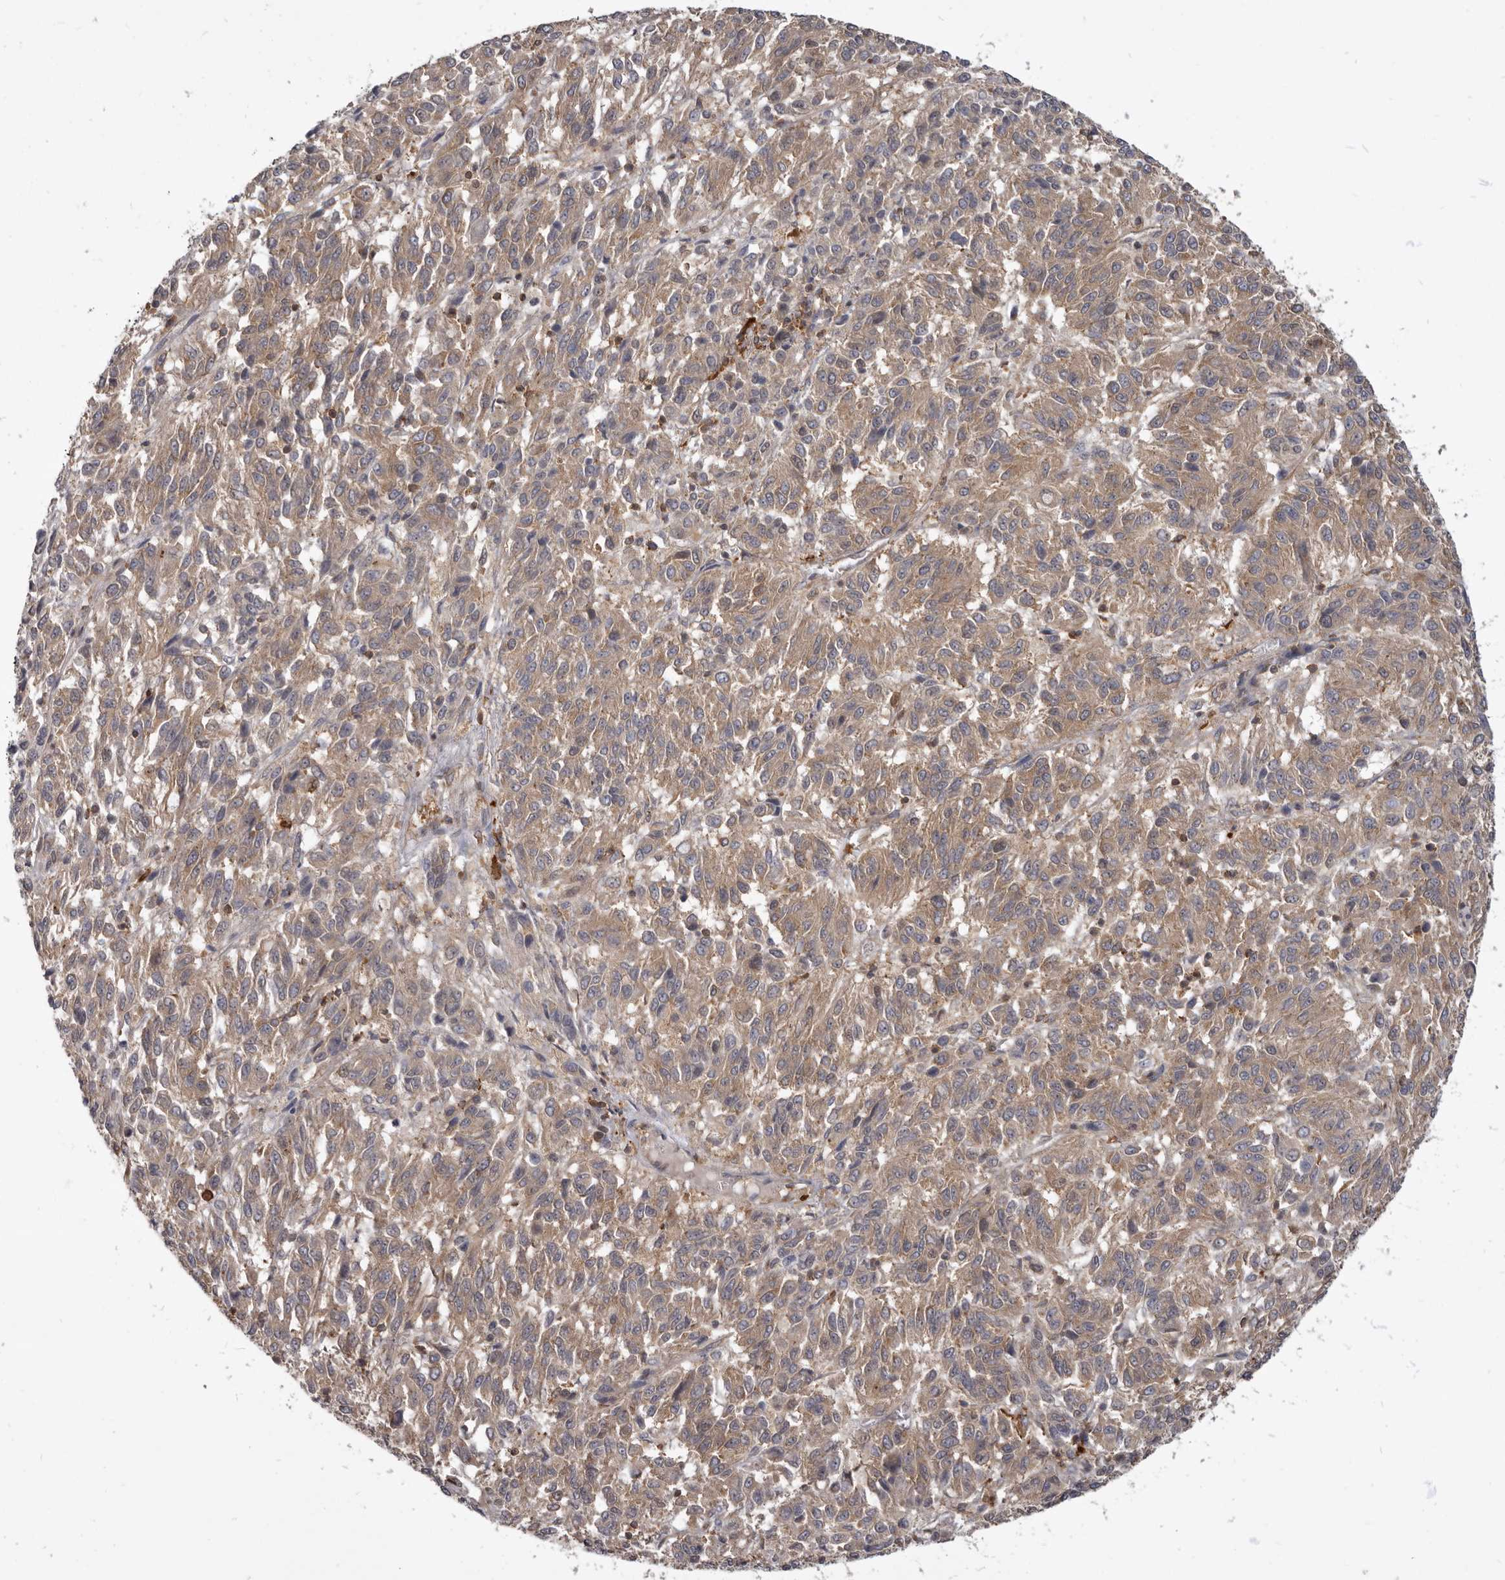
{"staining": {"intensity": "moderate", "quantity": ">75%", "location": "cytoplasmic/membranous"}, "tissue": "melanoma", "cell_type": "Tumor cells", "image_type": "cancer", "snomed": [{"axis": "morphology", "description": "Malignant melanoma, Metastatic site"}, {"axis": "topography", "description": "Lung"}], "caption": "Immunohistochemical staining of human malignant melanoma (metastatic site) exhibits medium levels of moderate cytoplasmic/membranous protein expression in approximately >75% of tumor cells.", "gene": "CBL", "patient": {"sex": "male", "age": 64}}